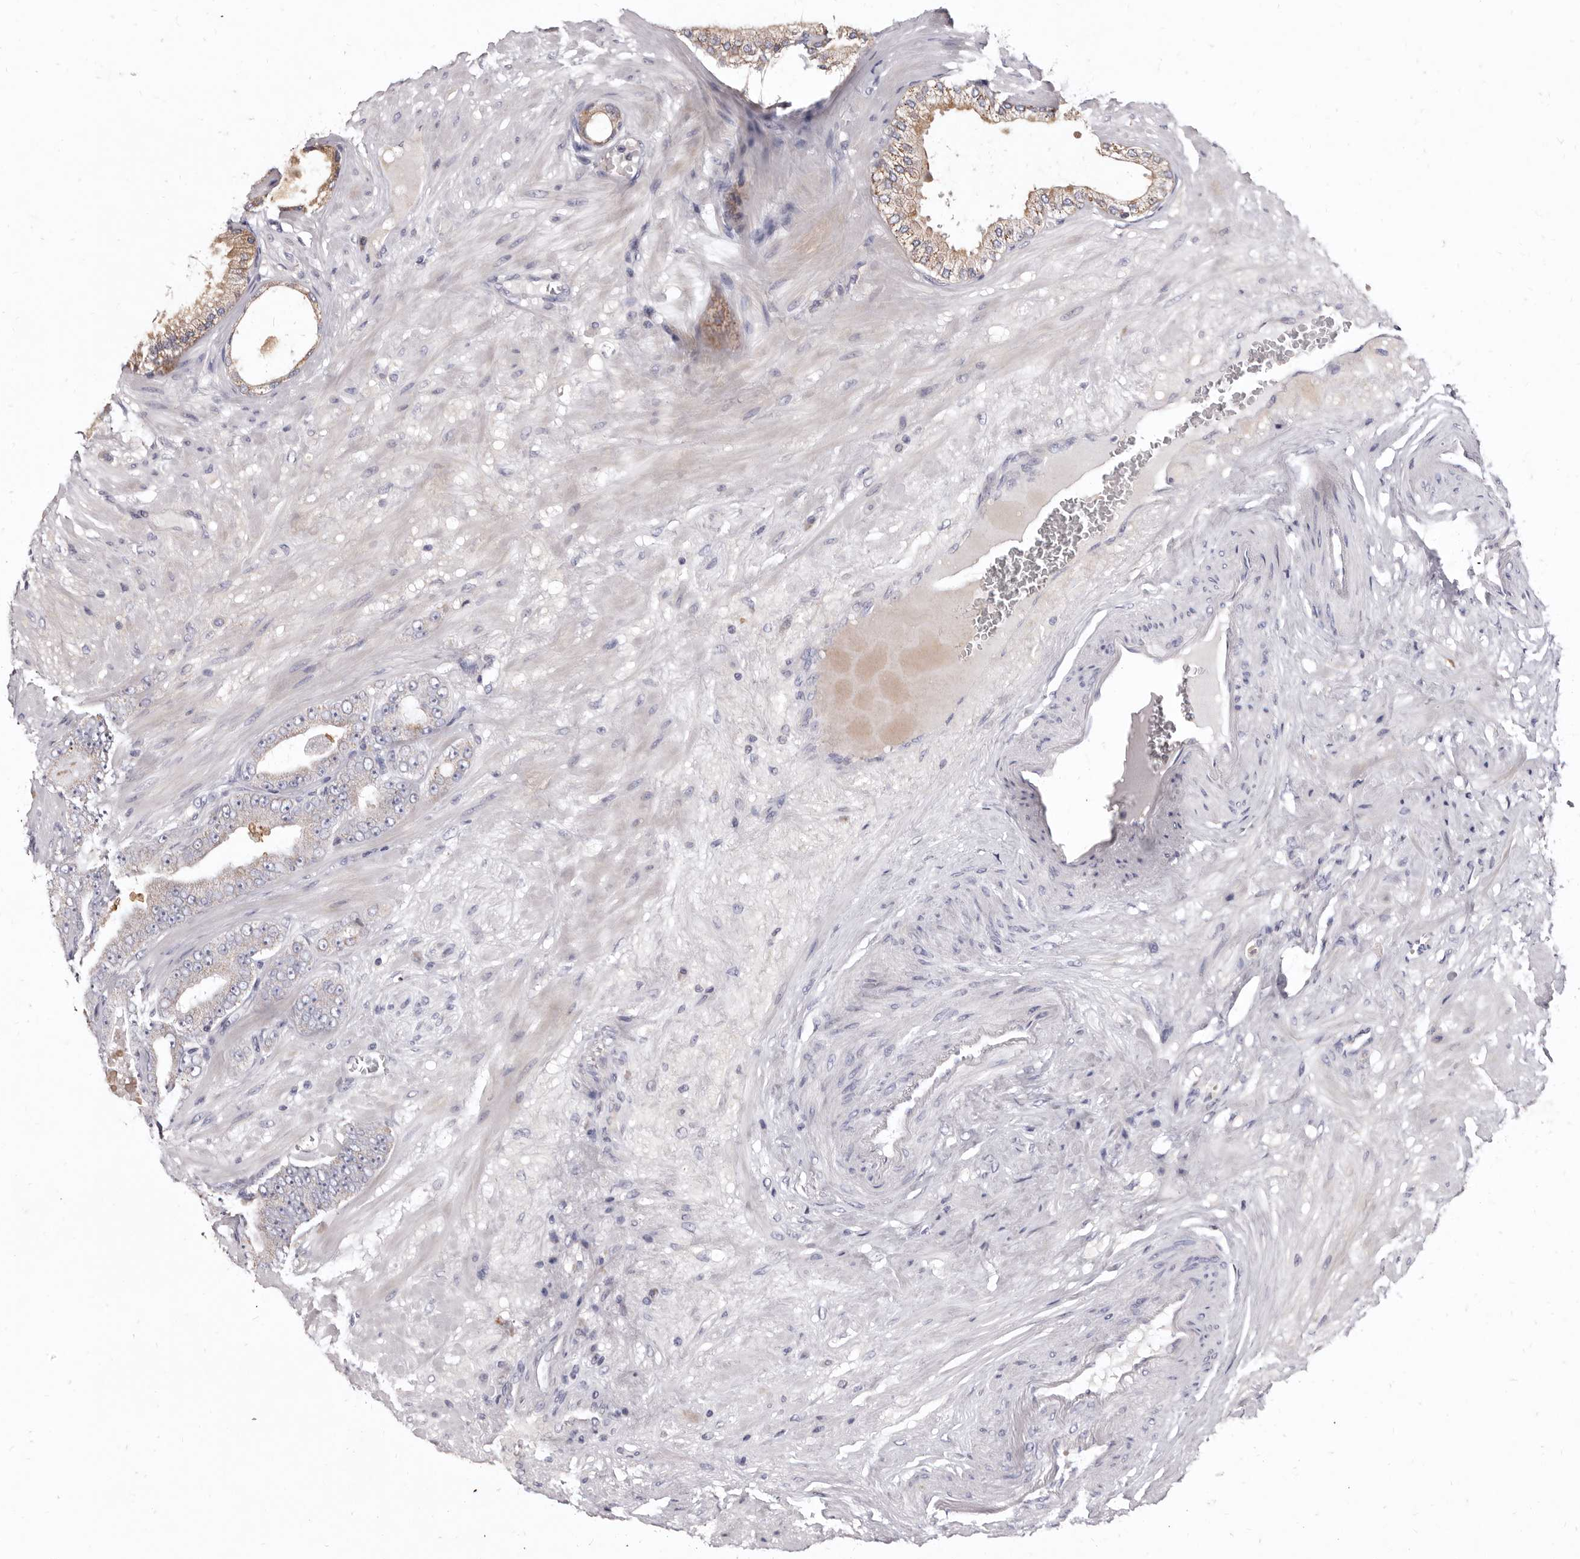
{"staining": {"intensity": "weak", "quantity": "<25%", "location": "cytoplasmic/membranous"}, "tissue": "prostate cancer", "cell_type": "Tumor cells", "image_type": "cancer", "snomed": [{"axis": "morphology", "description": "Adenocarcinoma, Low grade"}, {"axis": "topography", "description": "Prostate"}], "caption": "A high-resolution photomicrograph shows immunohistochemistry (IHC) staining of prostate cancer (low-grade adenocarcinoma), which exhibits no significant staining in tumor cells.", "gene": "CYP2E1", "patient": {"sex": "male", "age": 63}}